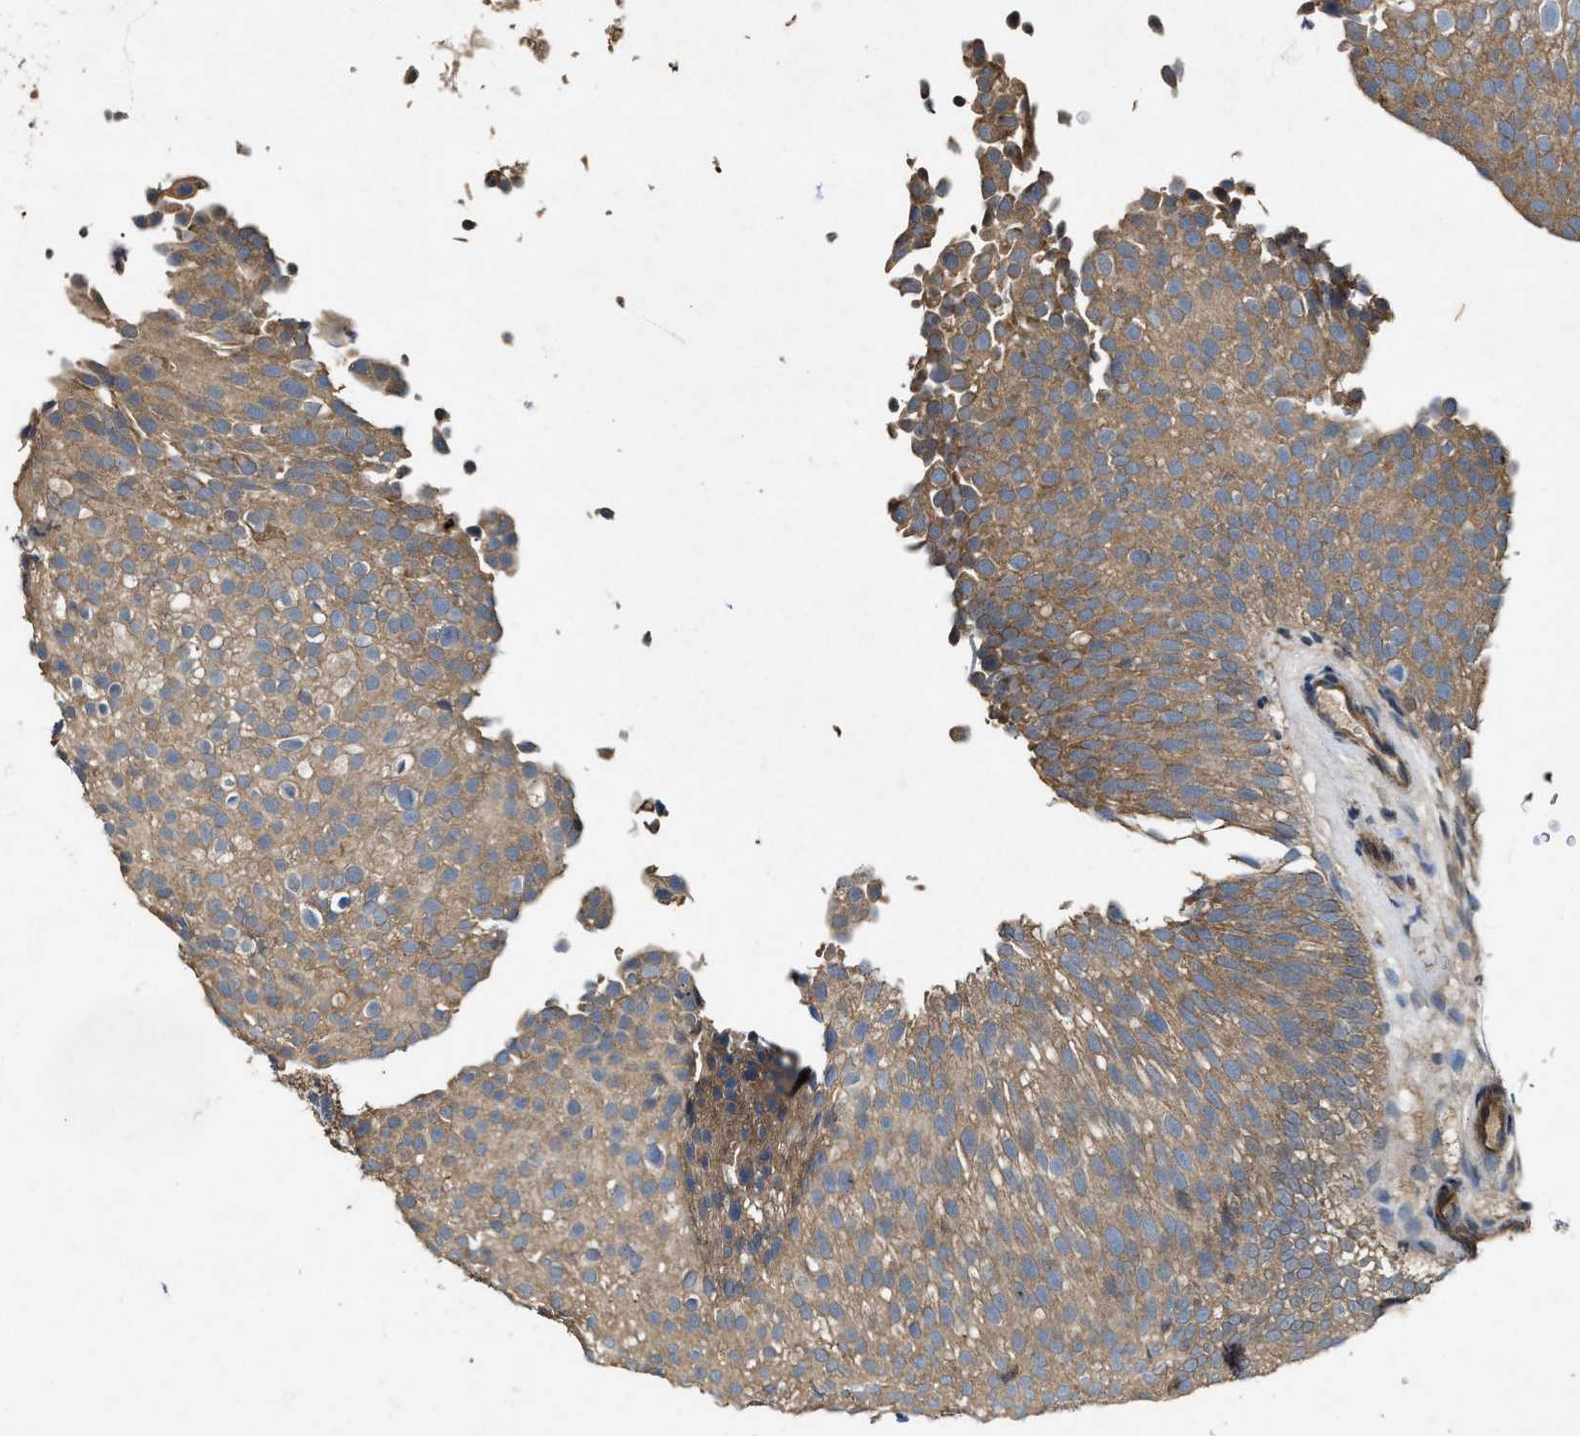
{"staining": {"intensity": "moderate", "quantity": ">75%", "location": "cytoplasmic/membranous"}, "tissue": "urothelial cancer", "cell_type": "Tumor cells", "image_type": "cancer", "snomed": [{"axis": "morphology", "description": "Urothelial carcinoma, Low grade"}, {"axis": "topography", "description": "Urinary bladder"}], "caption": "The histopathology image demonstrates immunohistochemical staining of urothelial carcinoma (low-grade). There is moderate cytoplasmic/membranous positivity is identified in about >75% of tumor cells.", "gene": "PDP2", "patient": {"sex": "male", "age": 78}}